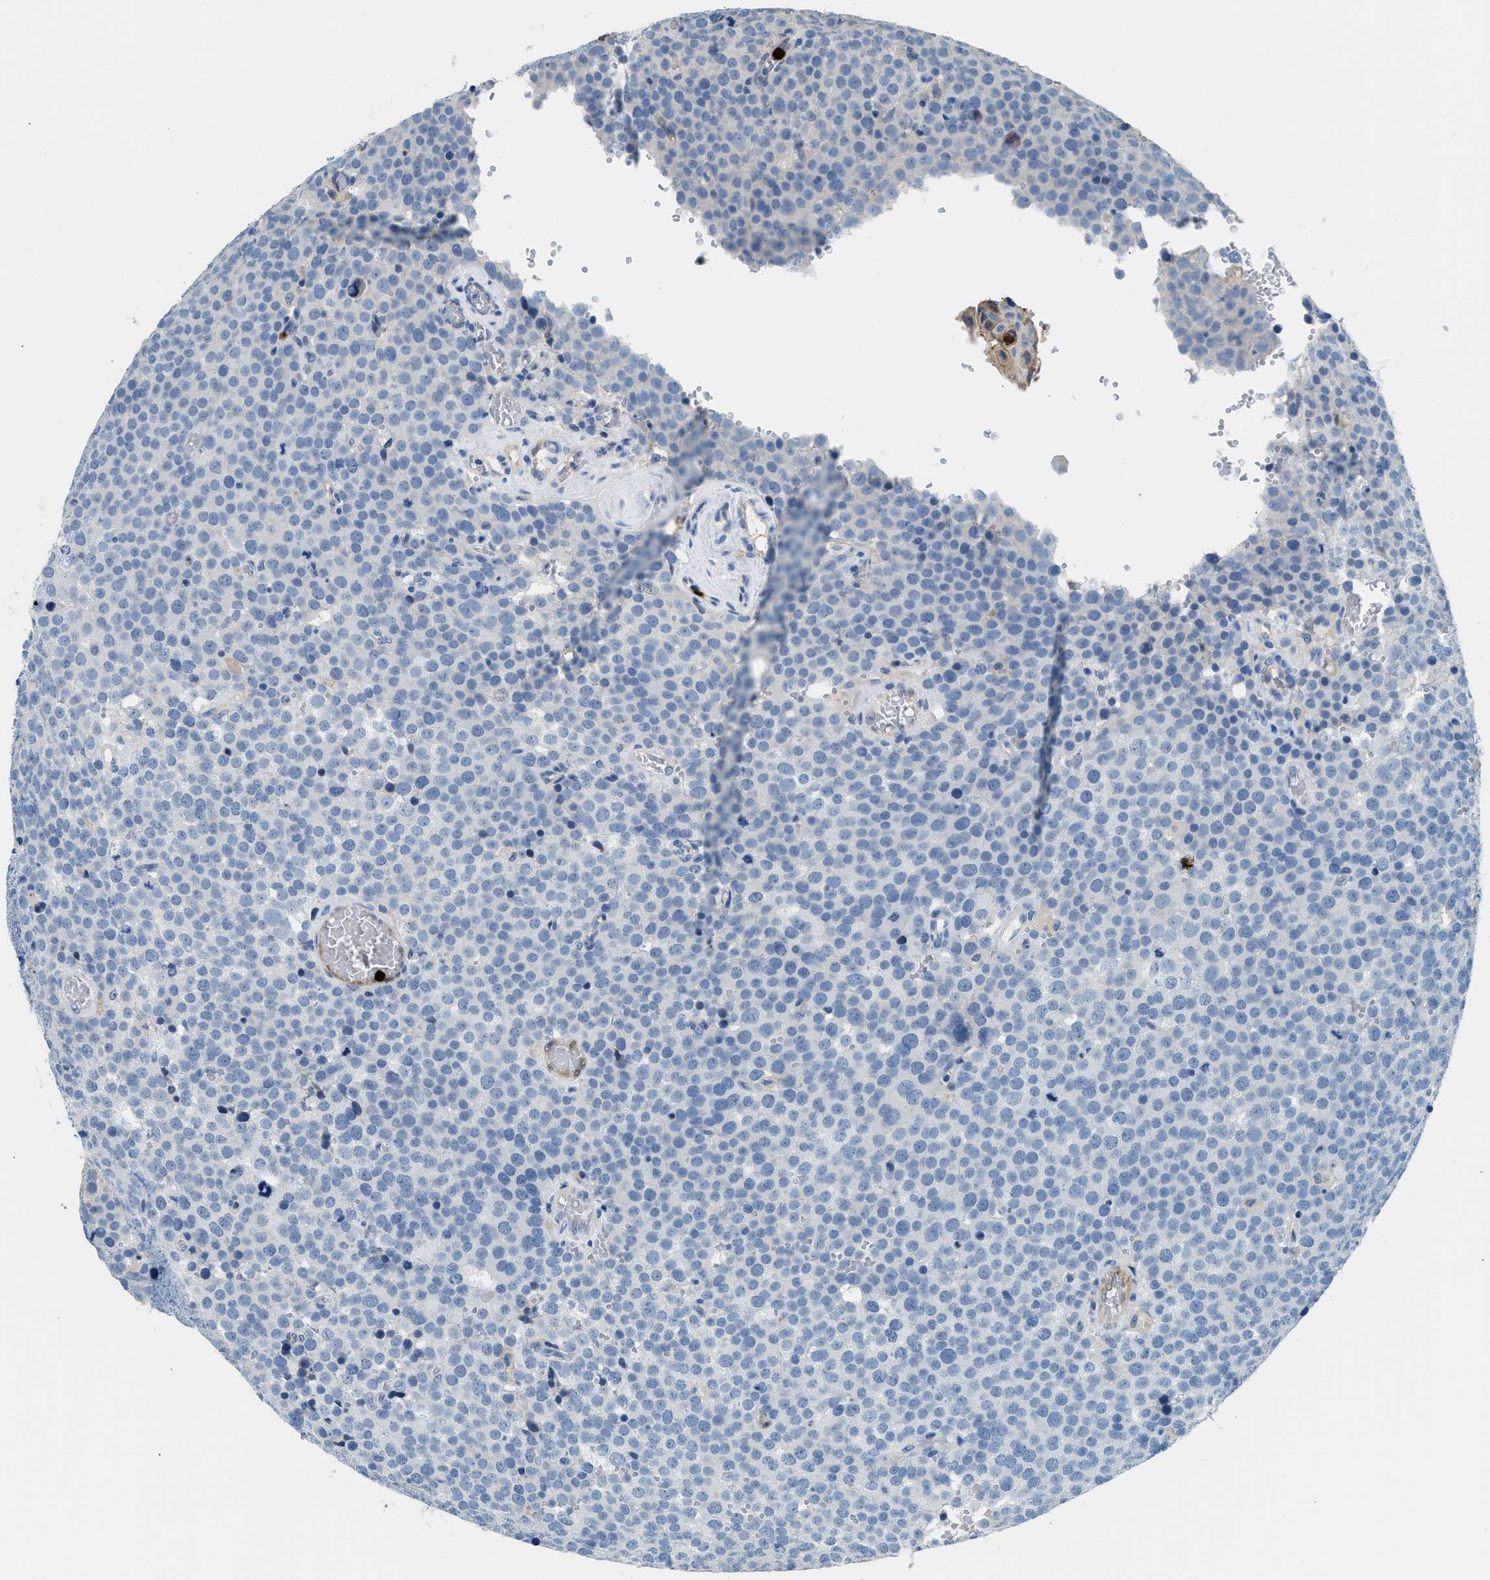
{"staining": {"intensity": "negative", "quantity": "none", "location": "none"}, "tissue": "testis cancer", "cell_type": "Tumor cells", "image_type": "cancer", "snomed": [{"axis": "morphology", "description": "Normal tissue, NOS"}, {"axis": "morphology", "description": "Seminoma, NOS"}, {"axis": "topography", "description": "Testis"}], "caption": "This is an immunohistochemistry image of testis cancer. There is no expression in tumor cells.", "gene": "ANXA3", "patient": {"sex": "male", "age": 71}}